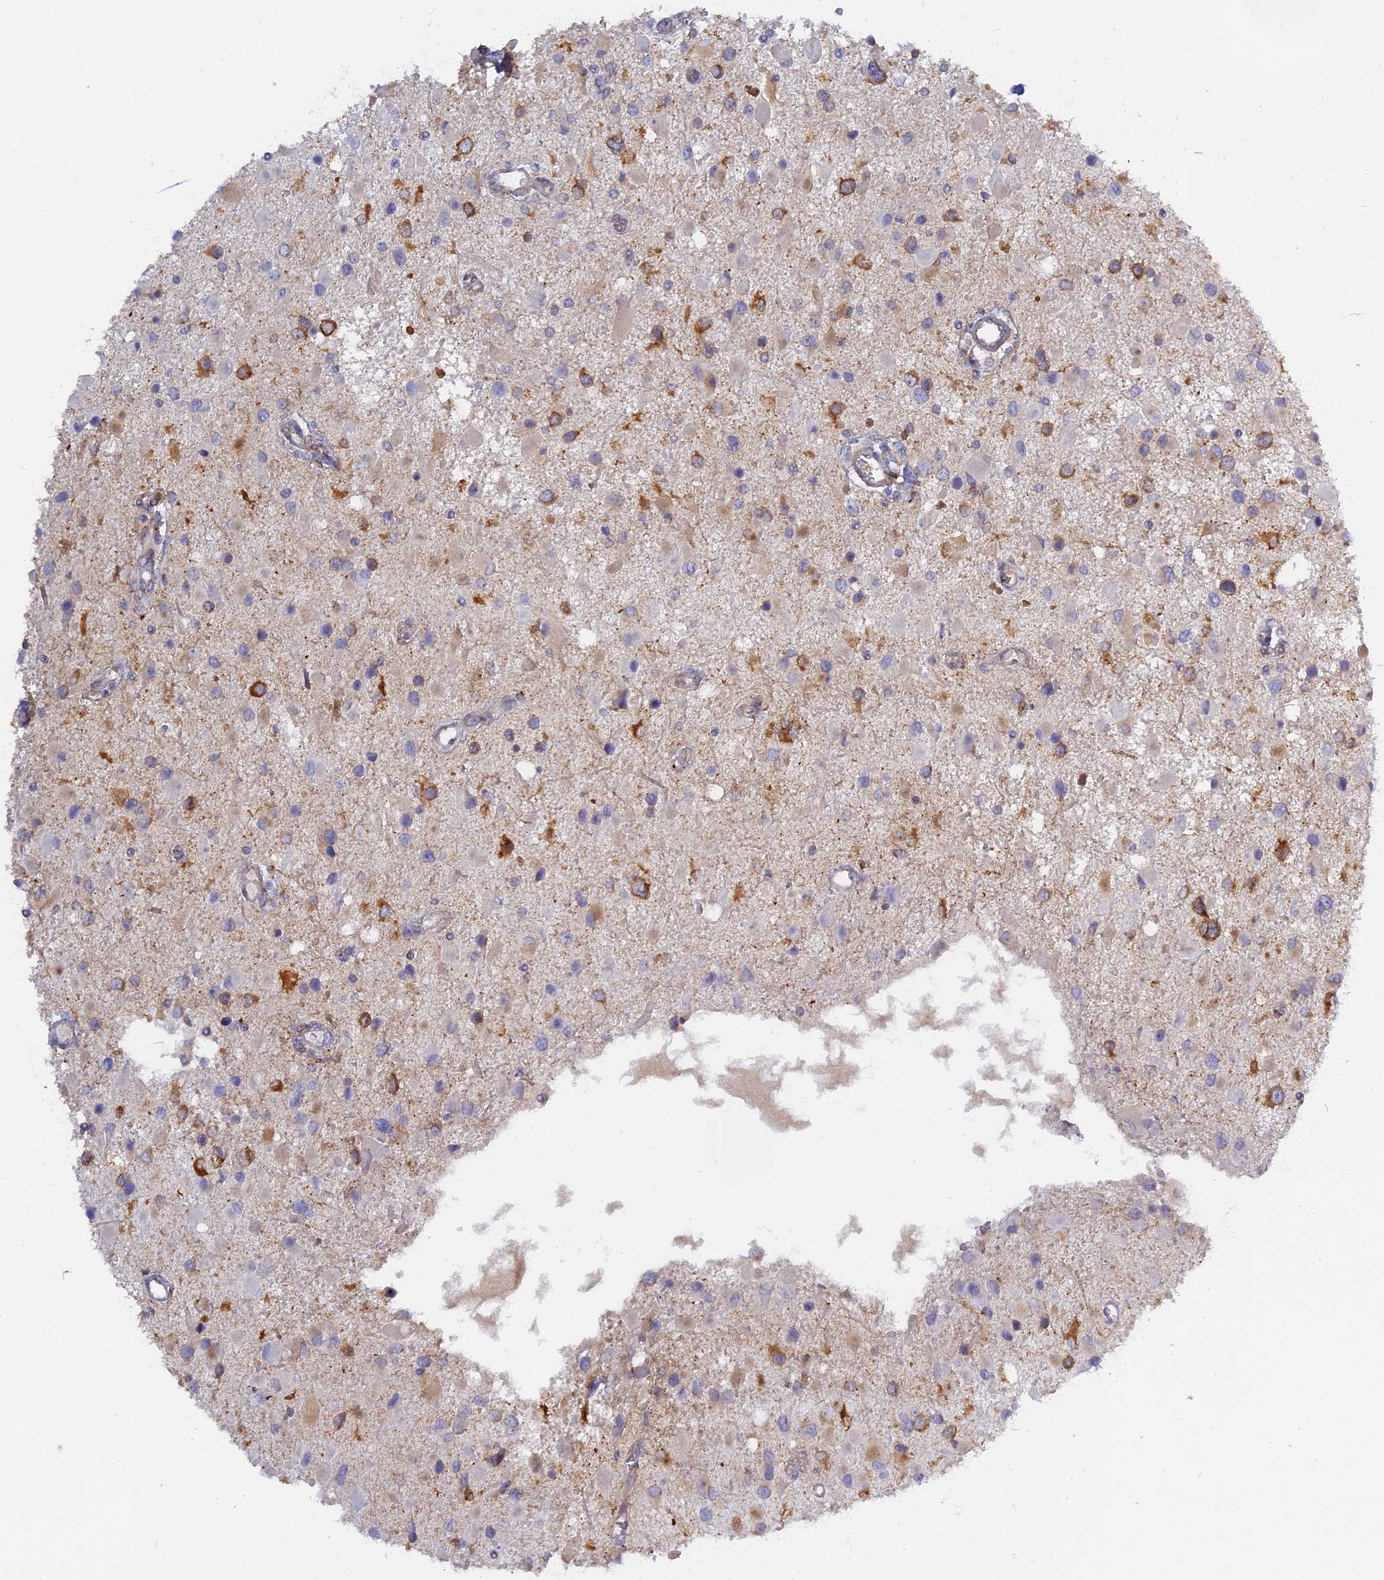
{"staining": {"intensity": "moderate", "quantity": "<25%", "location": "cytoplasmic/membranous"}, "tissue": "glioma", "cell_type": "Tumor cells", "image_type": "cancer", "snomed": [{"axis": "morphology", "description": "Glioma, malignant, High grade"}, {"axis": "topography", "description": "Brain"}], "caption": "Immunohistochemistry histopathology image of neoplastic tissue: glioma stained using IHC reveals low levels of moderate protein expression localized specifically in the cytoplasmic/membranous of tumor cells, appearing as a cytoplasmic/membranous brown color.", "gene": "TLCD1", "patient": {"sex": "male", "age": 53}}